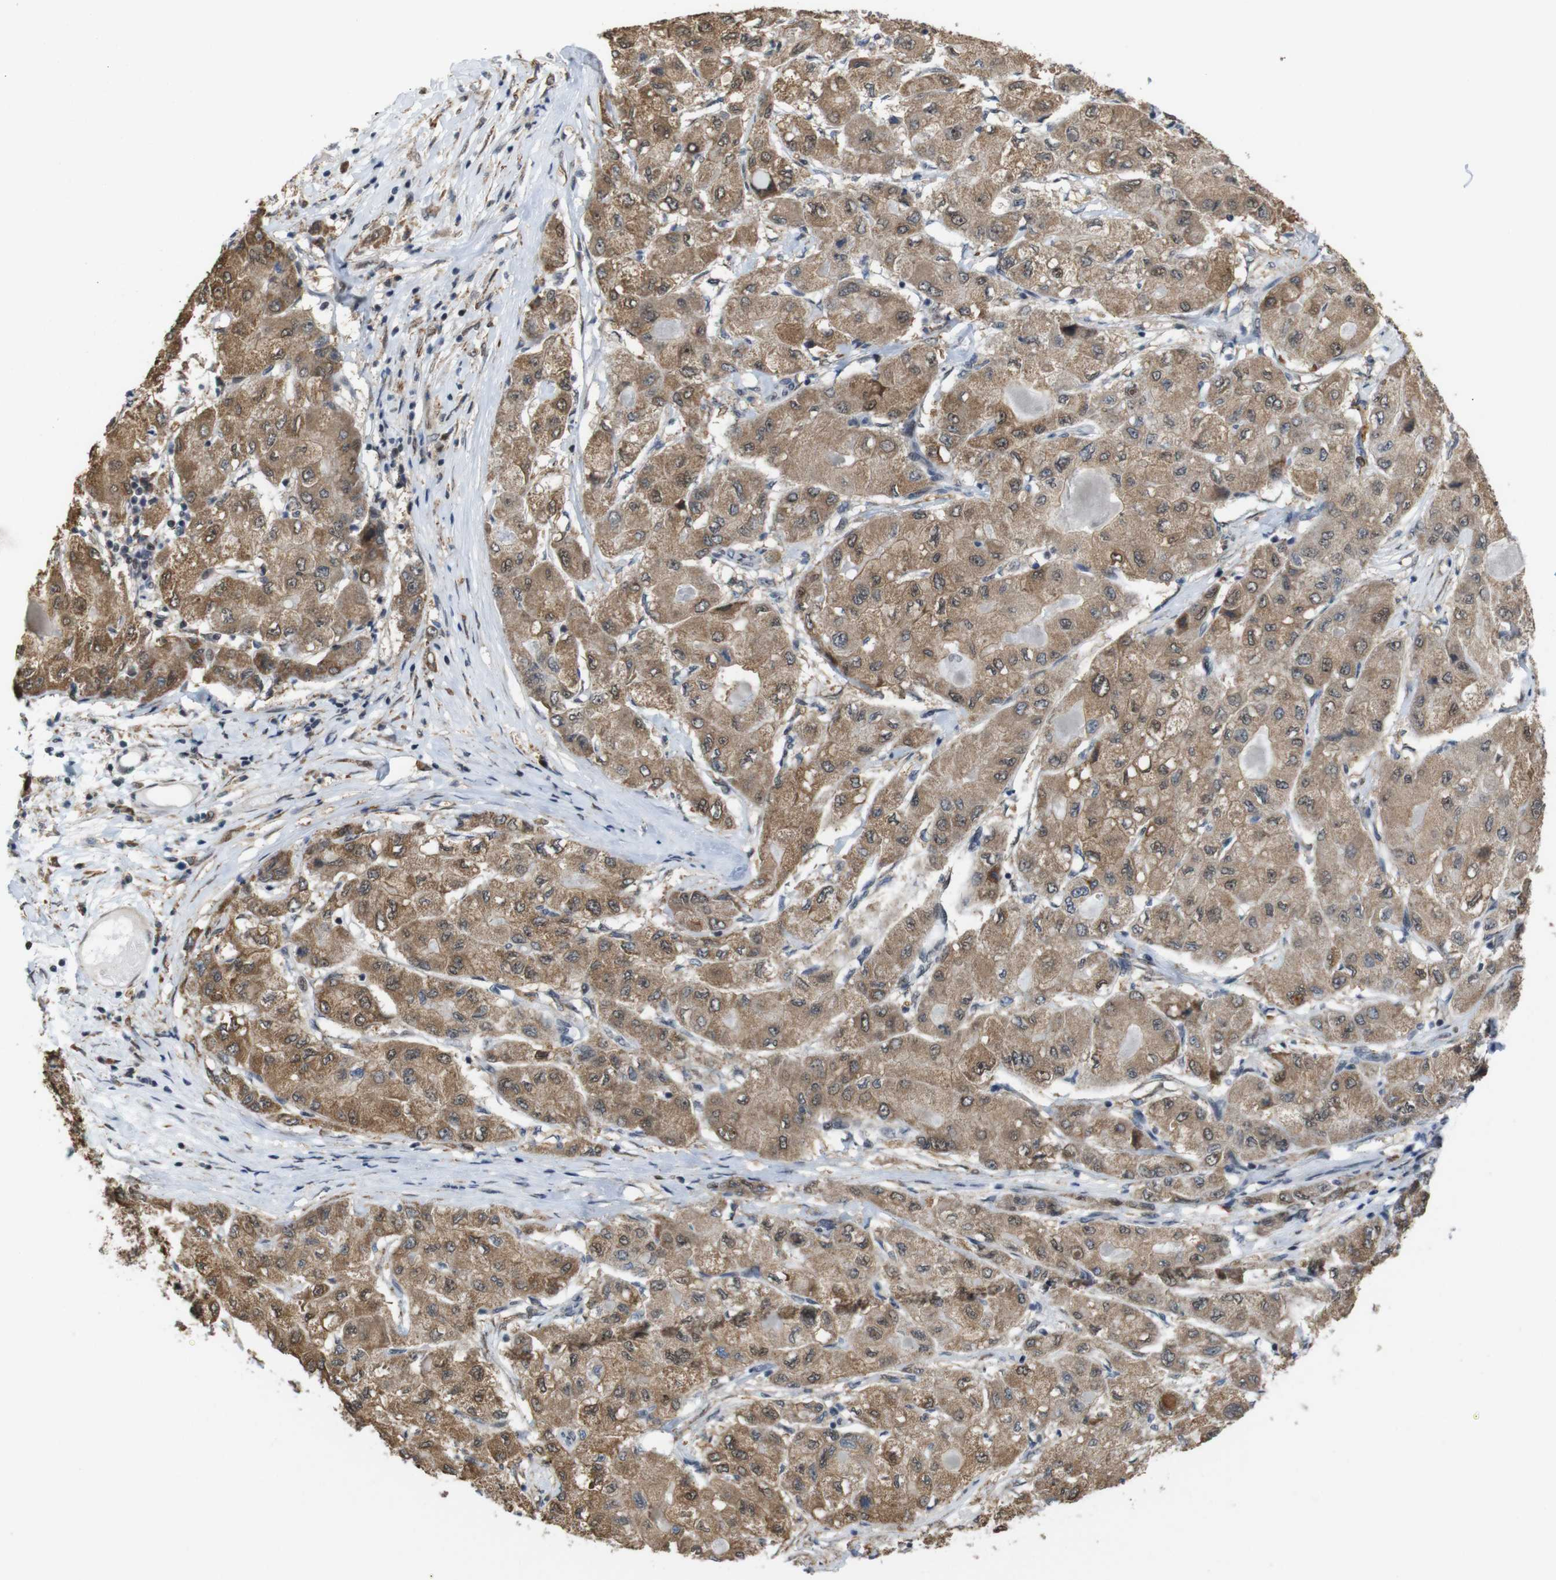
{"staining": {"intensity": "moderate", "quantity": ">75%", "location": "cytoplasmic/membranous,nuclear"}, "tissue": "liver cancer", "cell_type": "Tumor cells", "image_type": "cancer", "snomed": [{"axis": "morphology", "description": "Carcinoma, Hepatocellular, NOS"}, {"axis": "topography", "description": "Liver"}], "caption": "The histopathology image exhibits immunohistochemical staining of liver hepatocellular carcinoma. There is moderate cytoplasmic/membranous and nuclear positivity is appreciated in approximately >75% of tumor cells.", "gene": "PNMA8A", "patient": {"sex": "male", "age": 80}}